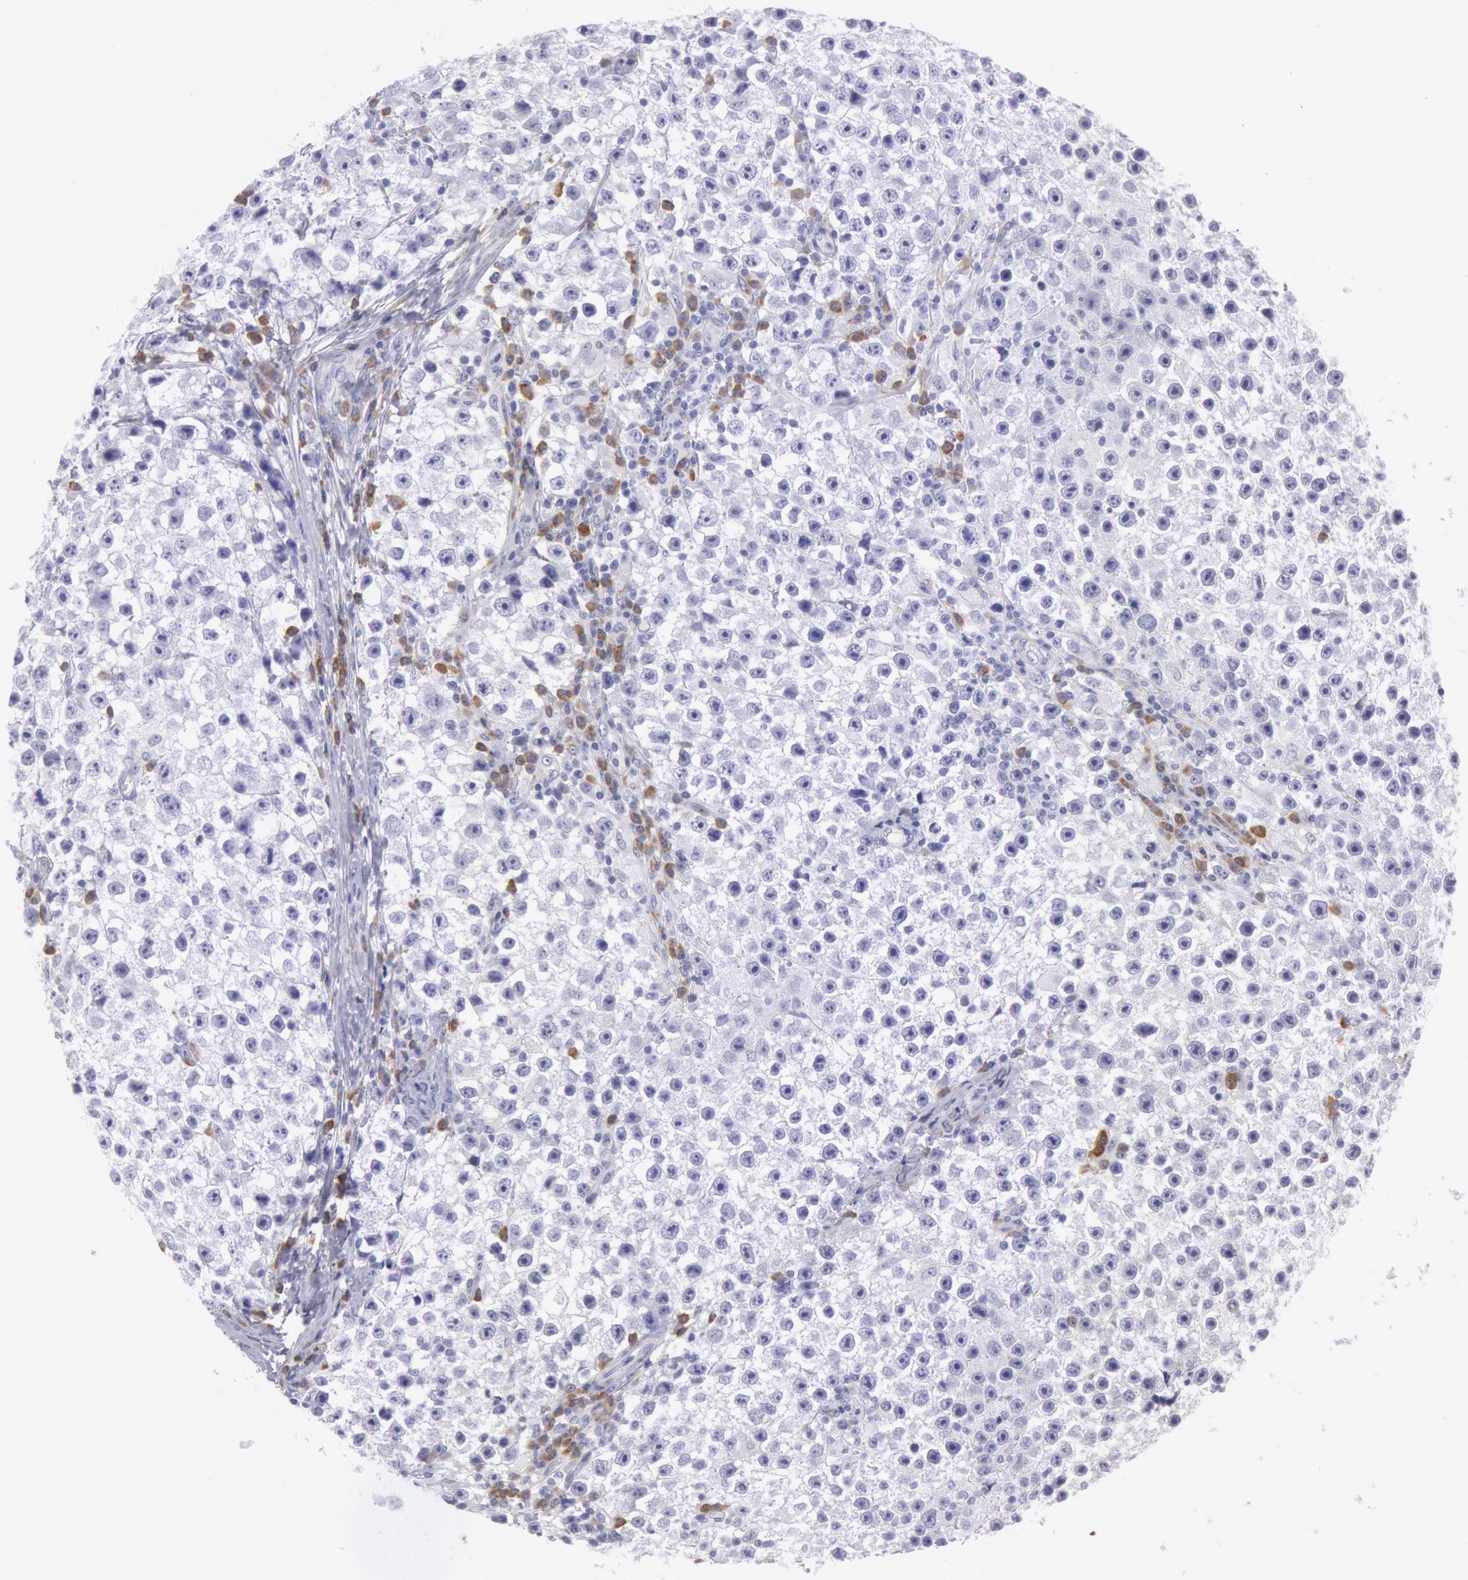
{"staining": {"intensity": "moderate", "quantity": "<25%", "location": "cytoplasmic/membranous,nuclear"}, "tissue": "testis cancer", "cell_type": "Tumor cells", "image_type": "cancer", "snomed": [{"axis": "morphology", "description": "Seminoma, NOS"}, {"axis": "topography", "description": "Testis"}], "caption": "This photomicrograph exhibits immunohistochemistry (IHC) staining of human testis cancer (seminoma), with low moderate cytoplasmic/membranous and nuclear staining in approximately <25% of tumor cells.", "gene": "CIDEB", "patient": {"sex": "male", "age": 35}}